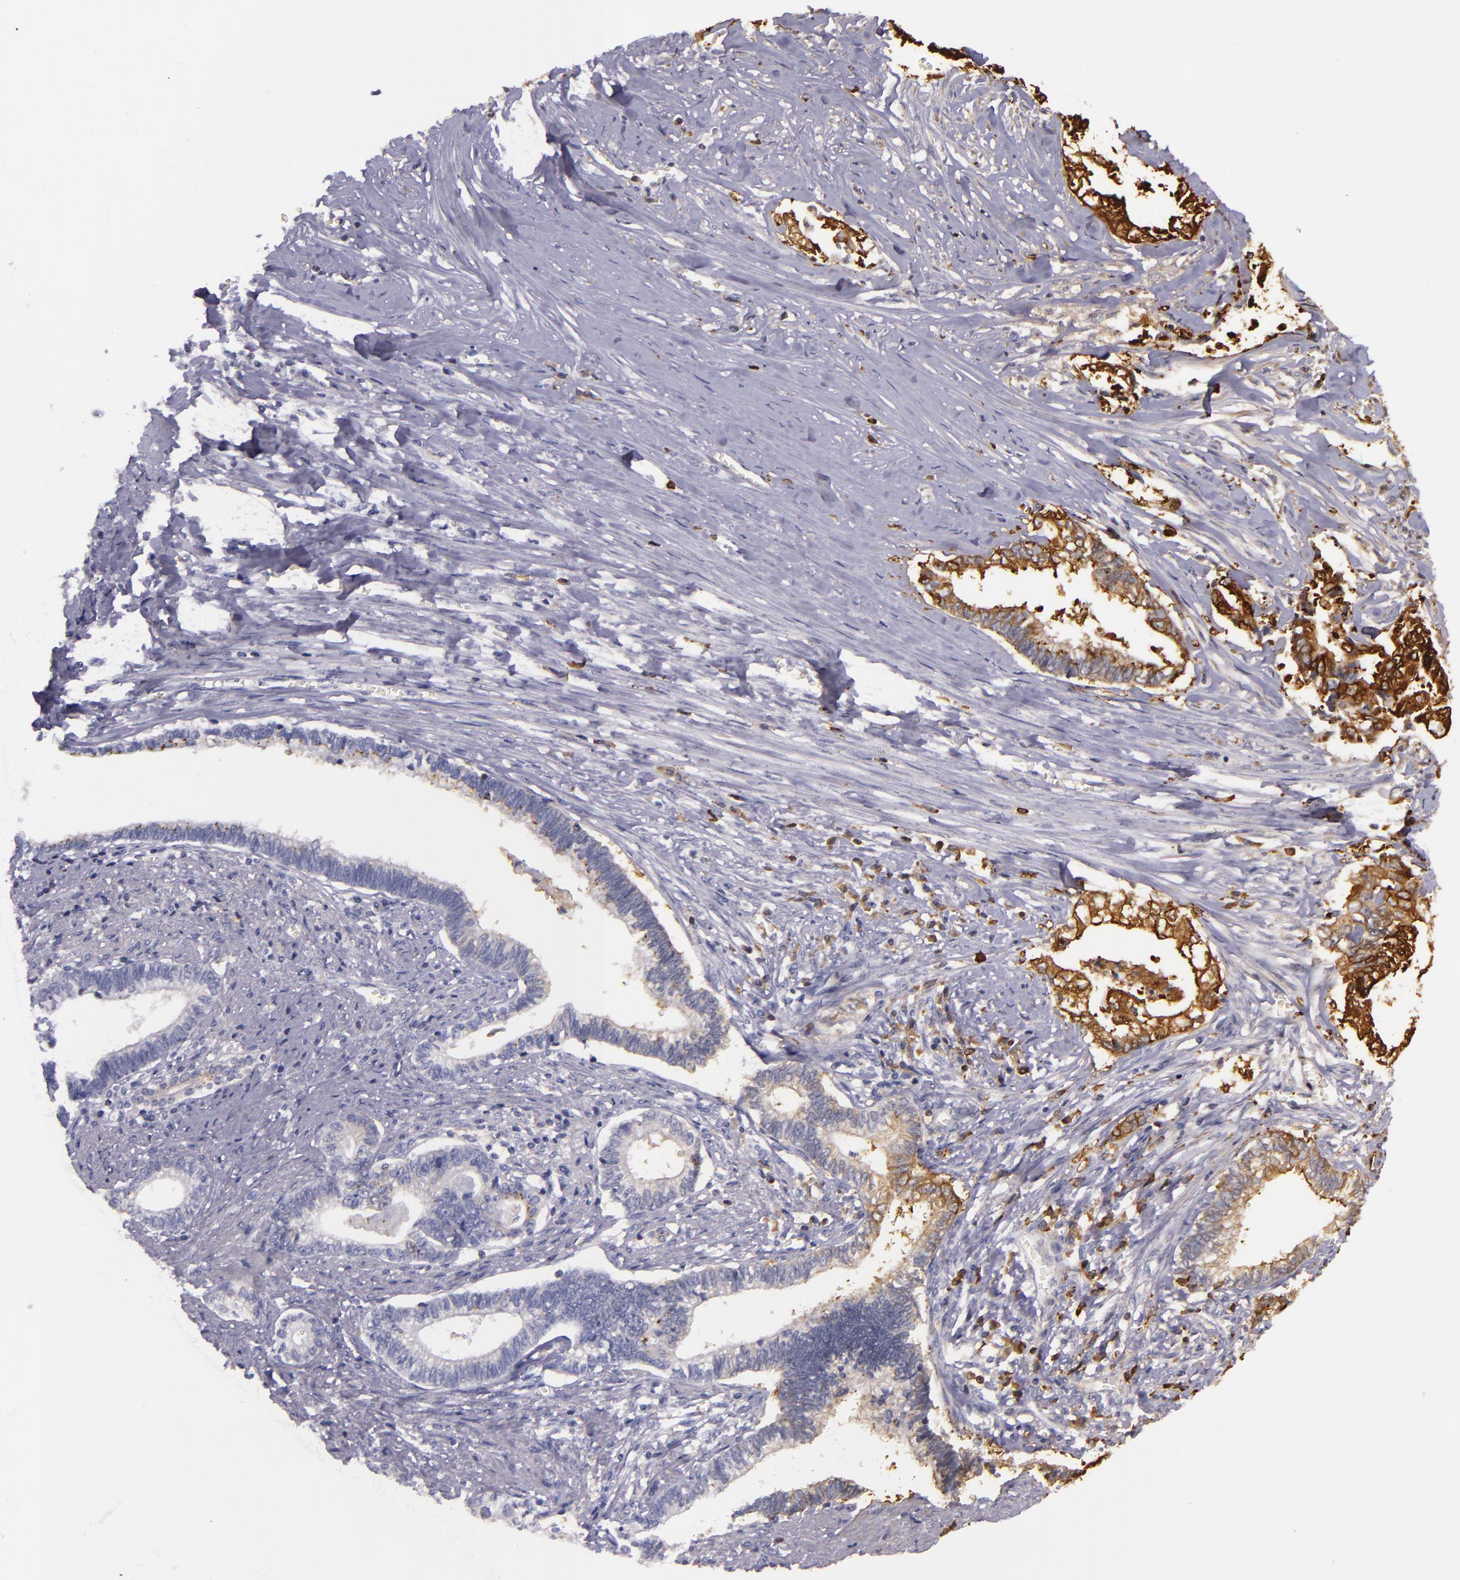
{"staining": {"intensity": "strong", "quantity": "25%-75%", "location": "cytoplasmic/membranous"}, "tissue": "liver cancer", "cell_type": "Tumor cells", "image_type": "cancer", "snomed": [{"axis": "morphology", "description": "Cholangiocarcinoma"}, {"axis": "topography", "description": "Liver"}], "caption": "Brown immunohistochemical staining in cholangiocarcinoma (liver) demonstrates strong cytoplasmic/membranous expression in about 25%-75% of tumor cells.", "gene": "SLC9A3R1", "patient": {"sex": "male", "age": 57}}